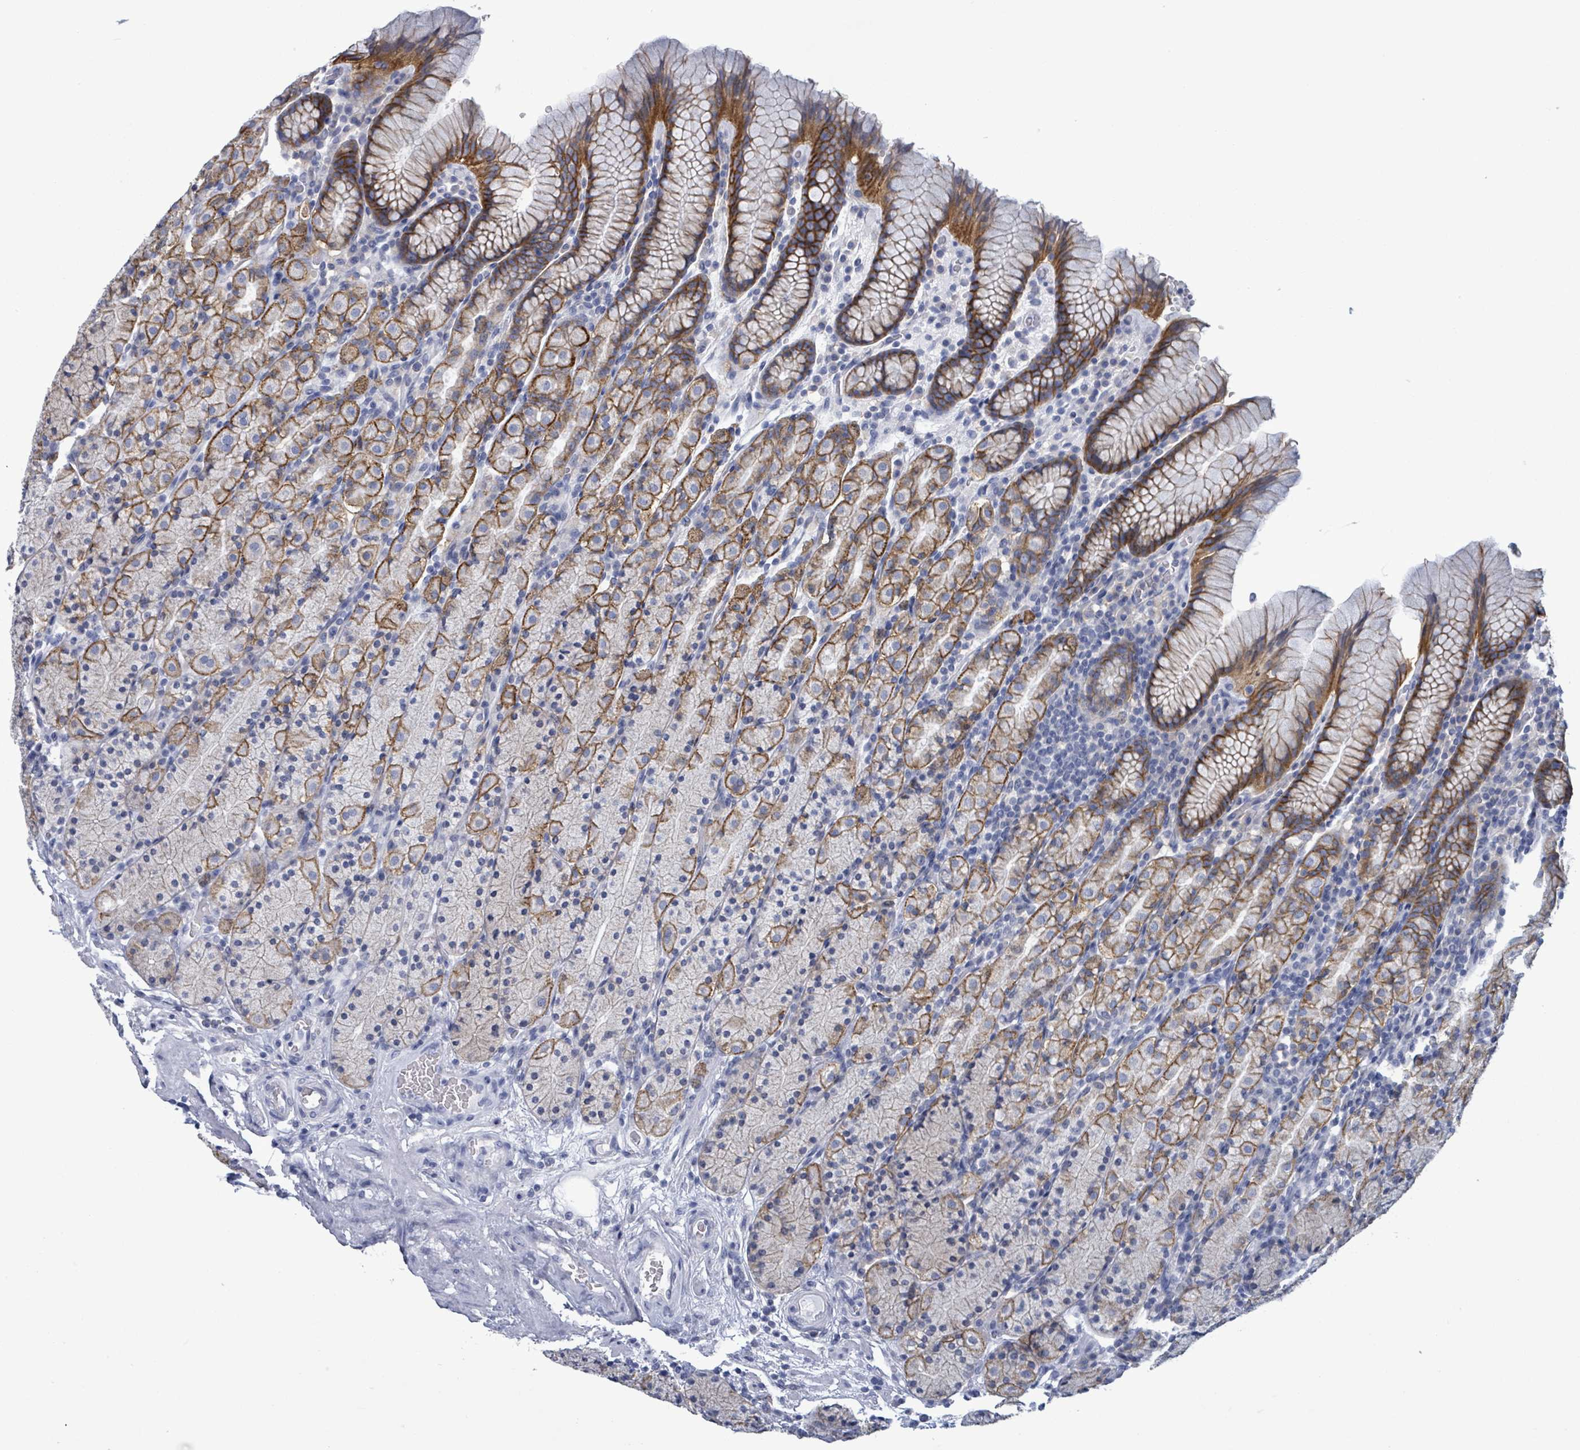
{"staining": {"intensity": "moderate", "quantity": ">75%", "location": "cytoplasmic/membranous"}, "tissue": "stomach", "cell_type": "Glandular cells", "image_type": "normal", "snomed": [{"axis": "morphology", "description": "Normal tissue, NOS"}, {"axis": "topography", "description": "Stomach, upper"}, {"axis": "topography", "description": "Stomach"}], "caption": "Protein analysis of benign stomach shows moderate cytoplasmic/membranous staining in approximately >75% of glandular cells.", "gene": "BSG", "patient": {"sex": "male", "age": 62}}